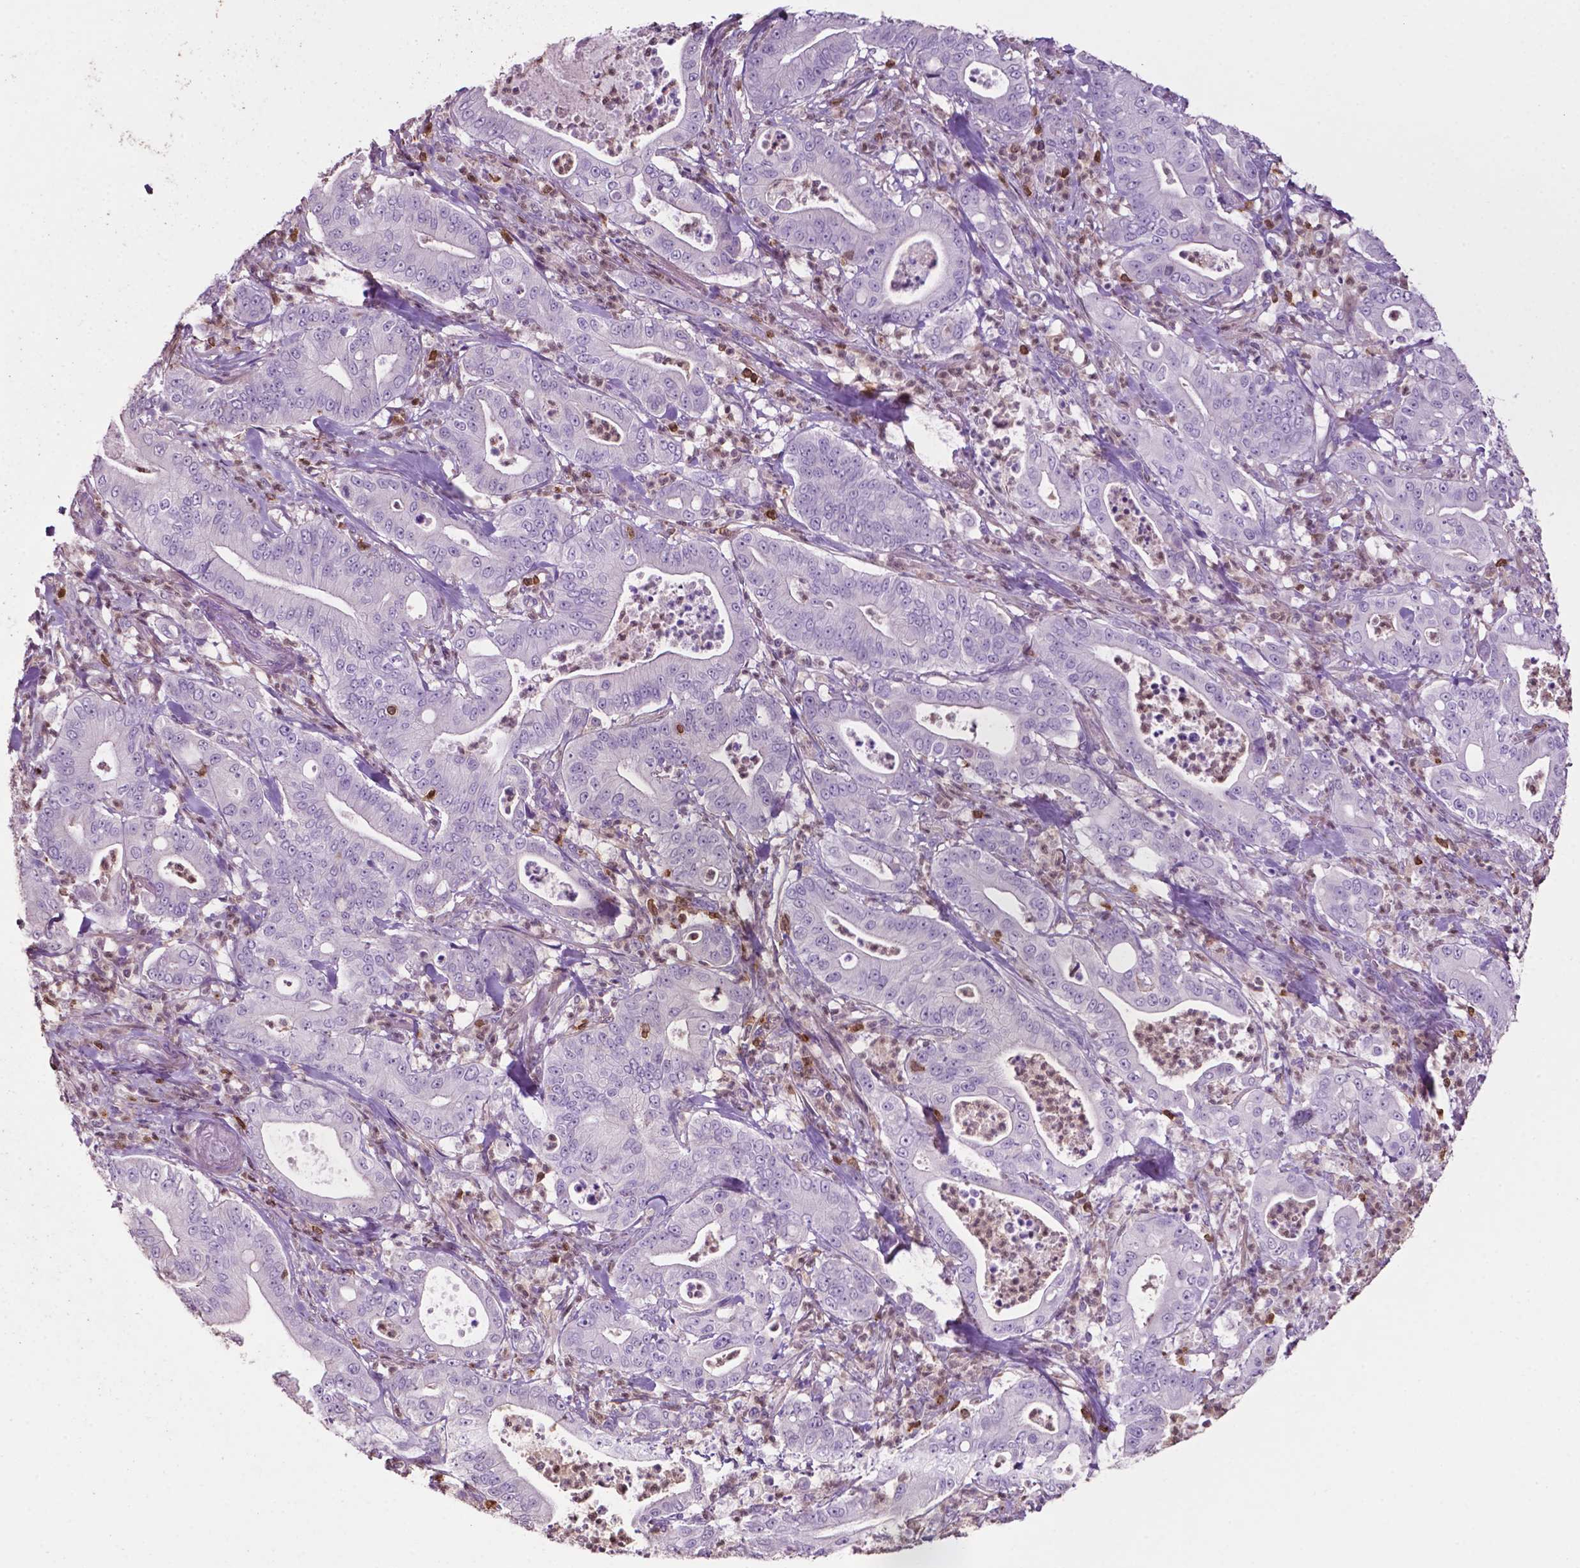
{"staining": {"intensity": "negative", "quantity": "none", "location": "none"}, "tissue": "pancreatic cancer", "cell_type": "Tumor cells", "image_type": "cancer", "snomed": [{"axis": "morphology", "description": "Adenocarcinoma, NOS"}, {"axis": "topography", "description": "Pancreas"}], "caption": "IHC image of neoplastic tissue: pancreatic cancer (adenocarcinoma) stained with DAB (3,3'-diaminobenzidine) demonstrates no significant protein positivity in tumor cells.", "gene": "TBC1D10C", "patient": {"sex": "male", "age": 71}}